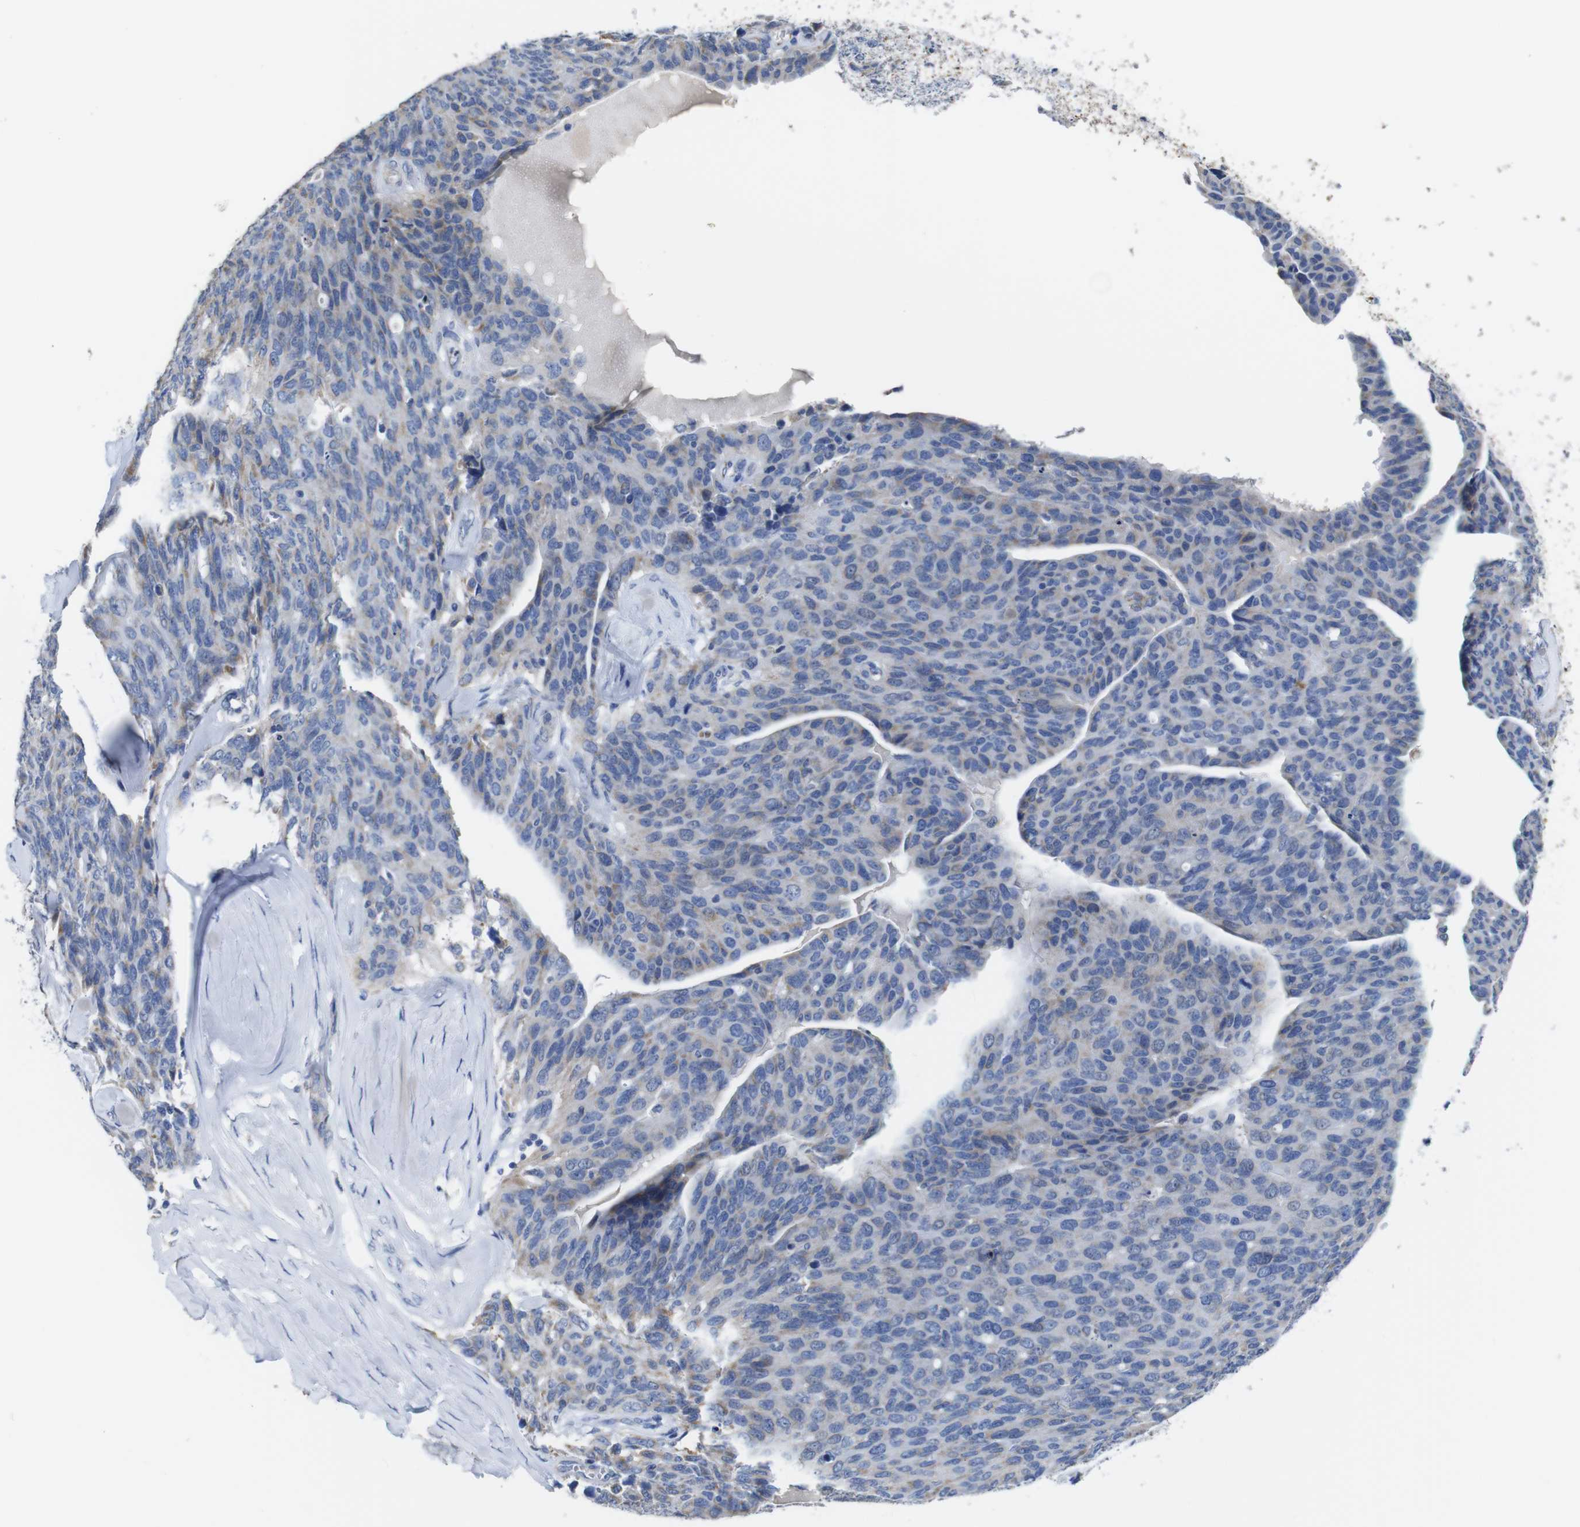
{"staining": {"intensity": "moderate", "quantity": "25%-75%", "location": "cytoplasmic/membranous"}, "tissue": "ovarian cancer", "cell_type": "Tumor cells", "image_type": "cancer", "snomed": [{"axis": "morphology", "description": "Carcinoma, endometroid"}, {"axis": "topography", "description": "Ovary"}], "caption": "This histopathology image reveals ovarian endometroid carcinoma stained with IHC to label a protein in brown. The cytoplasmic/membranous of tumor cells show moderate positivity for the protein. Nuclei are counter-stained blue.", "gene": "MAOA", "patient": {"sex": "female", "age": 60}}